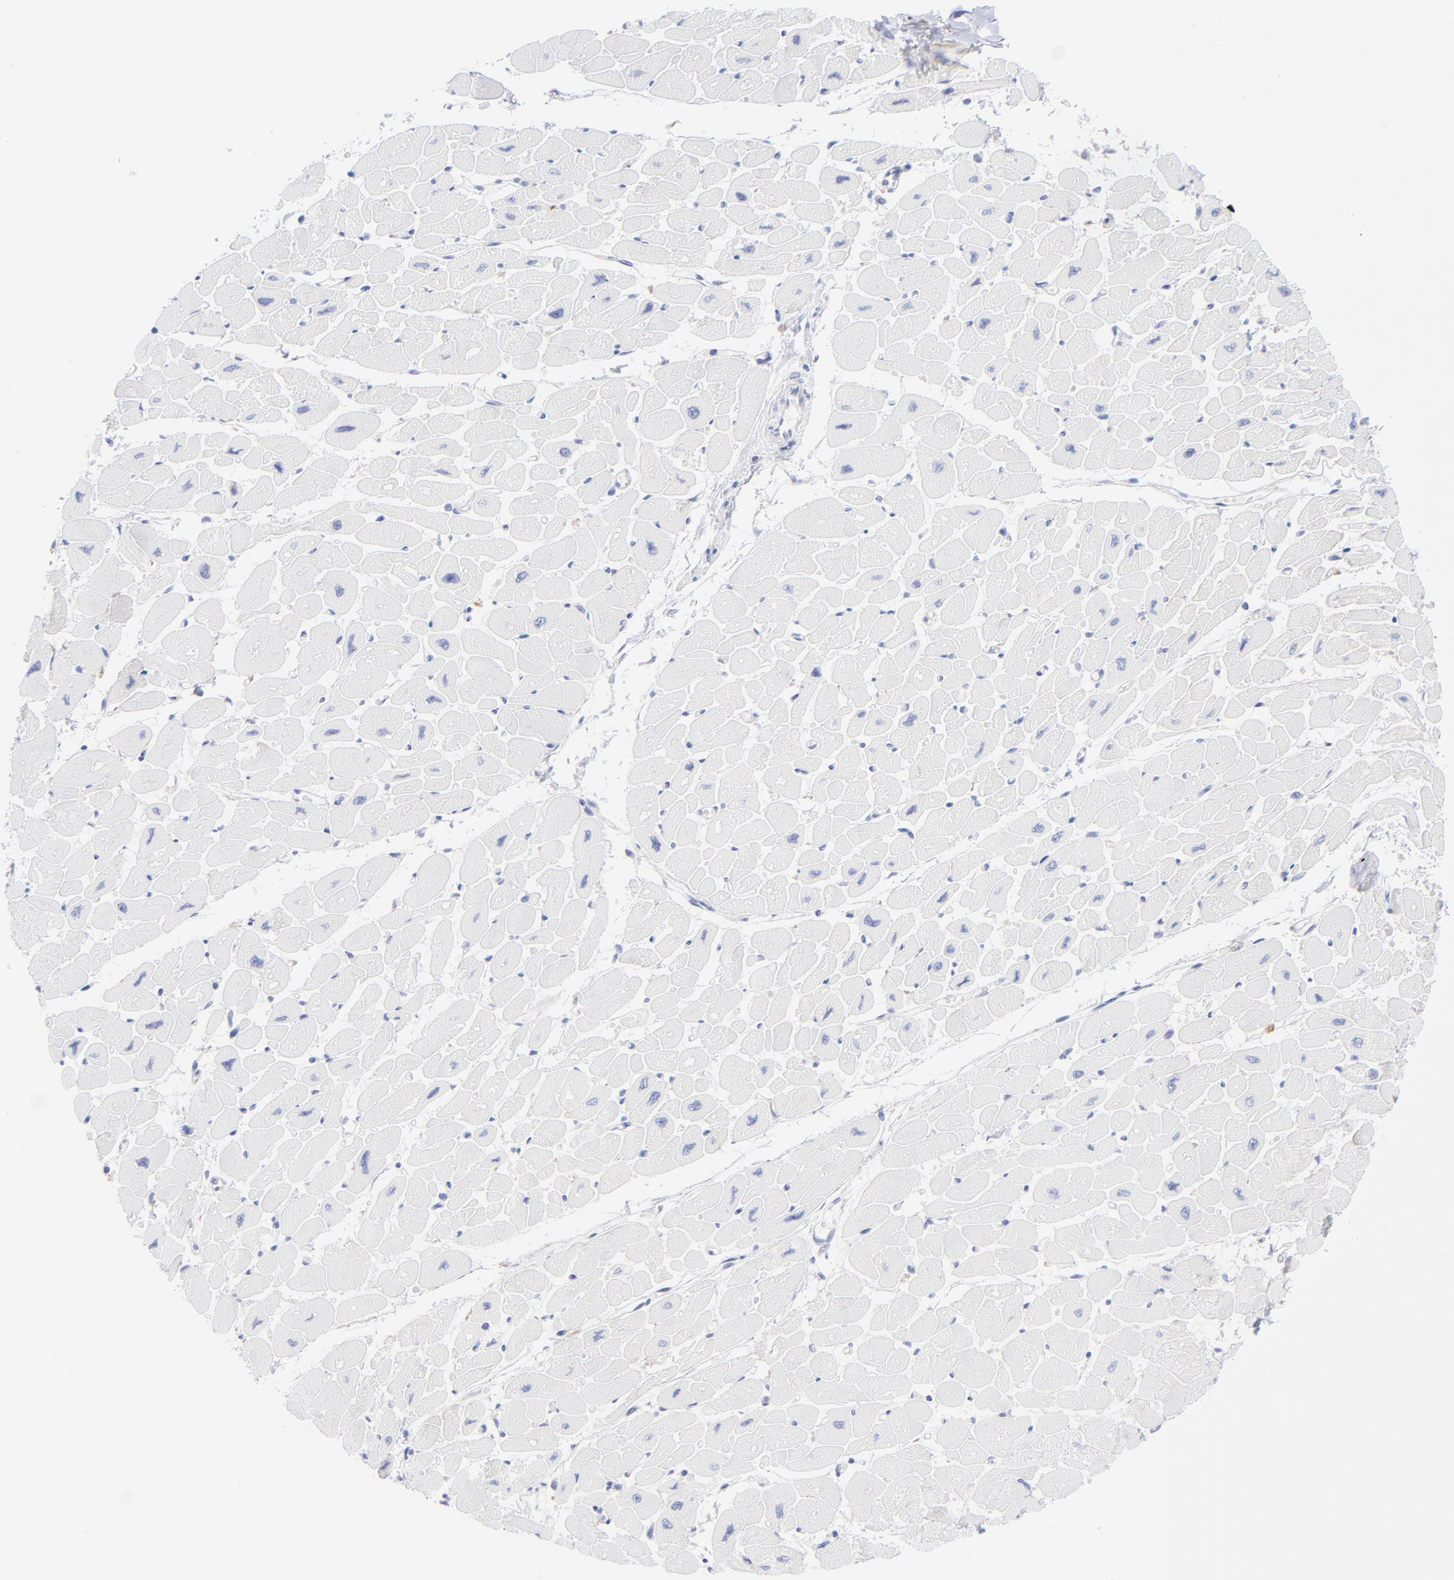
{"staining": {"intensity": "negative", "quantity": "none", "location": "none"}, "tissue": "heart muscle", "cell_type": "Cardiomyocytes", "image_type": "normal", "snomed": [{"axis": "morphology", "description": "Normal tissue, NOS"}, {"axis": "topography", "description": "Heart"}], "caption": "Image shows no significant protein positivity in cardiomyocytes of unremarkable heart muscle.", "gene": "EIF2AK2", "patient": {"sex": "female", "age": 54}}